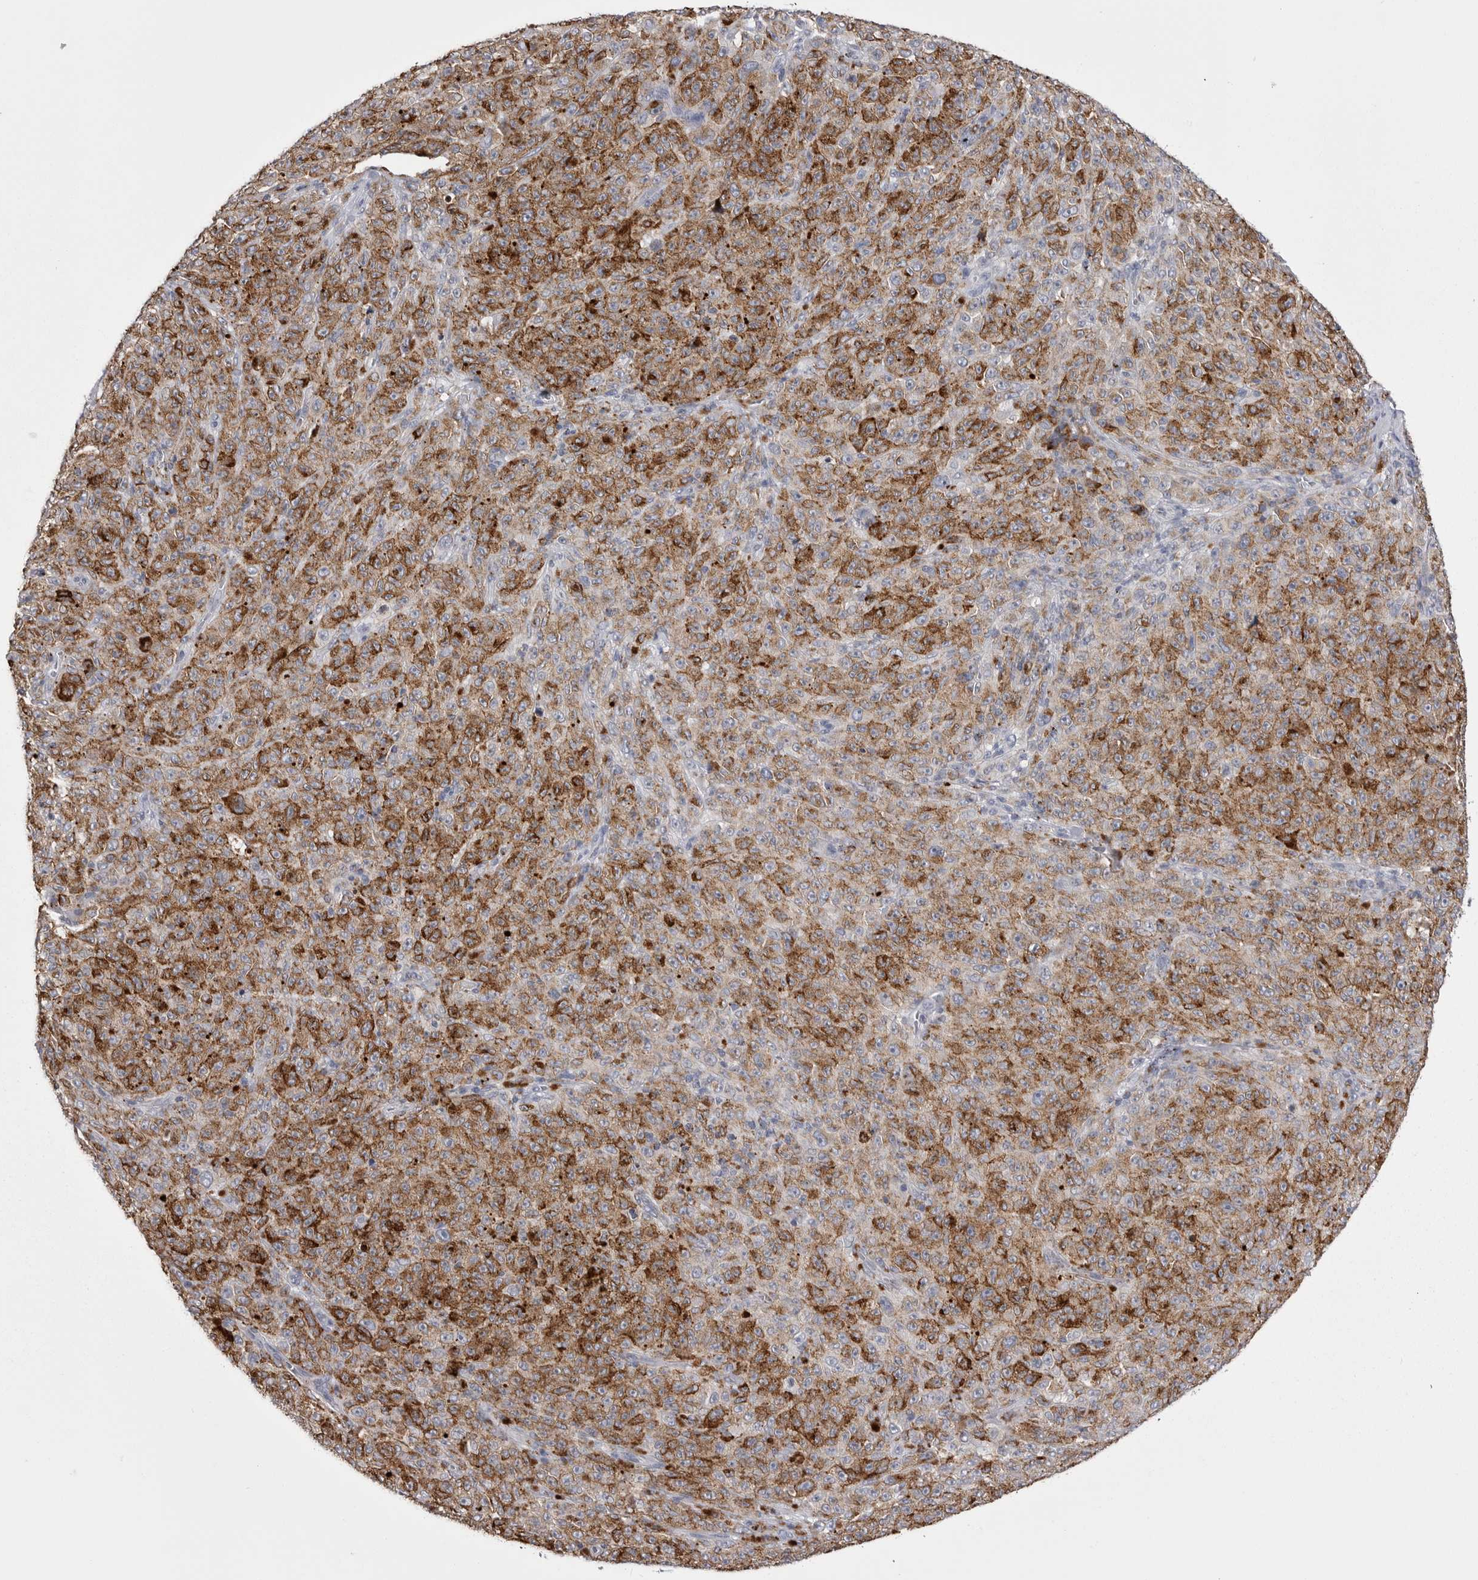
{"staining": {"intensity": "moderate", "quantity": ">75%", "location": "cytoplasmic/membranous"}, "tissue": "melanoma", "cell_type": "Tumor cells", "image_type": "cancer", "snomed": [{"axis": "morphology", "description": "Malignant melanoma, NOS"}, {"axis": "topography", "description": "Skin"}], "caption": "Melanoma tissue demonstrates moderate cytoplasmic/membranous expression in approximately >75% of tumor cells, visualized by immunohistochemistry.", "gene": "PSPN", "patient": {"sex": "female", "age": 82}}